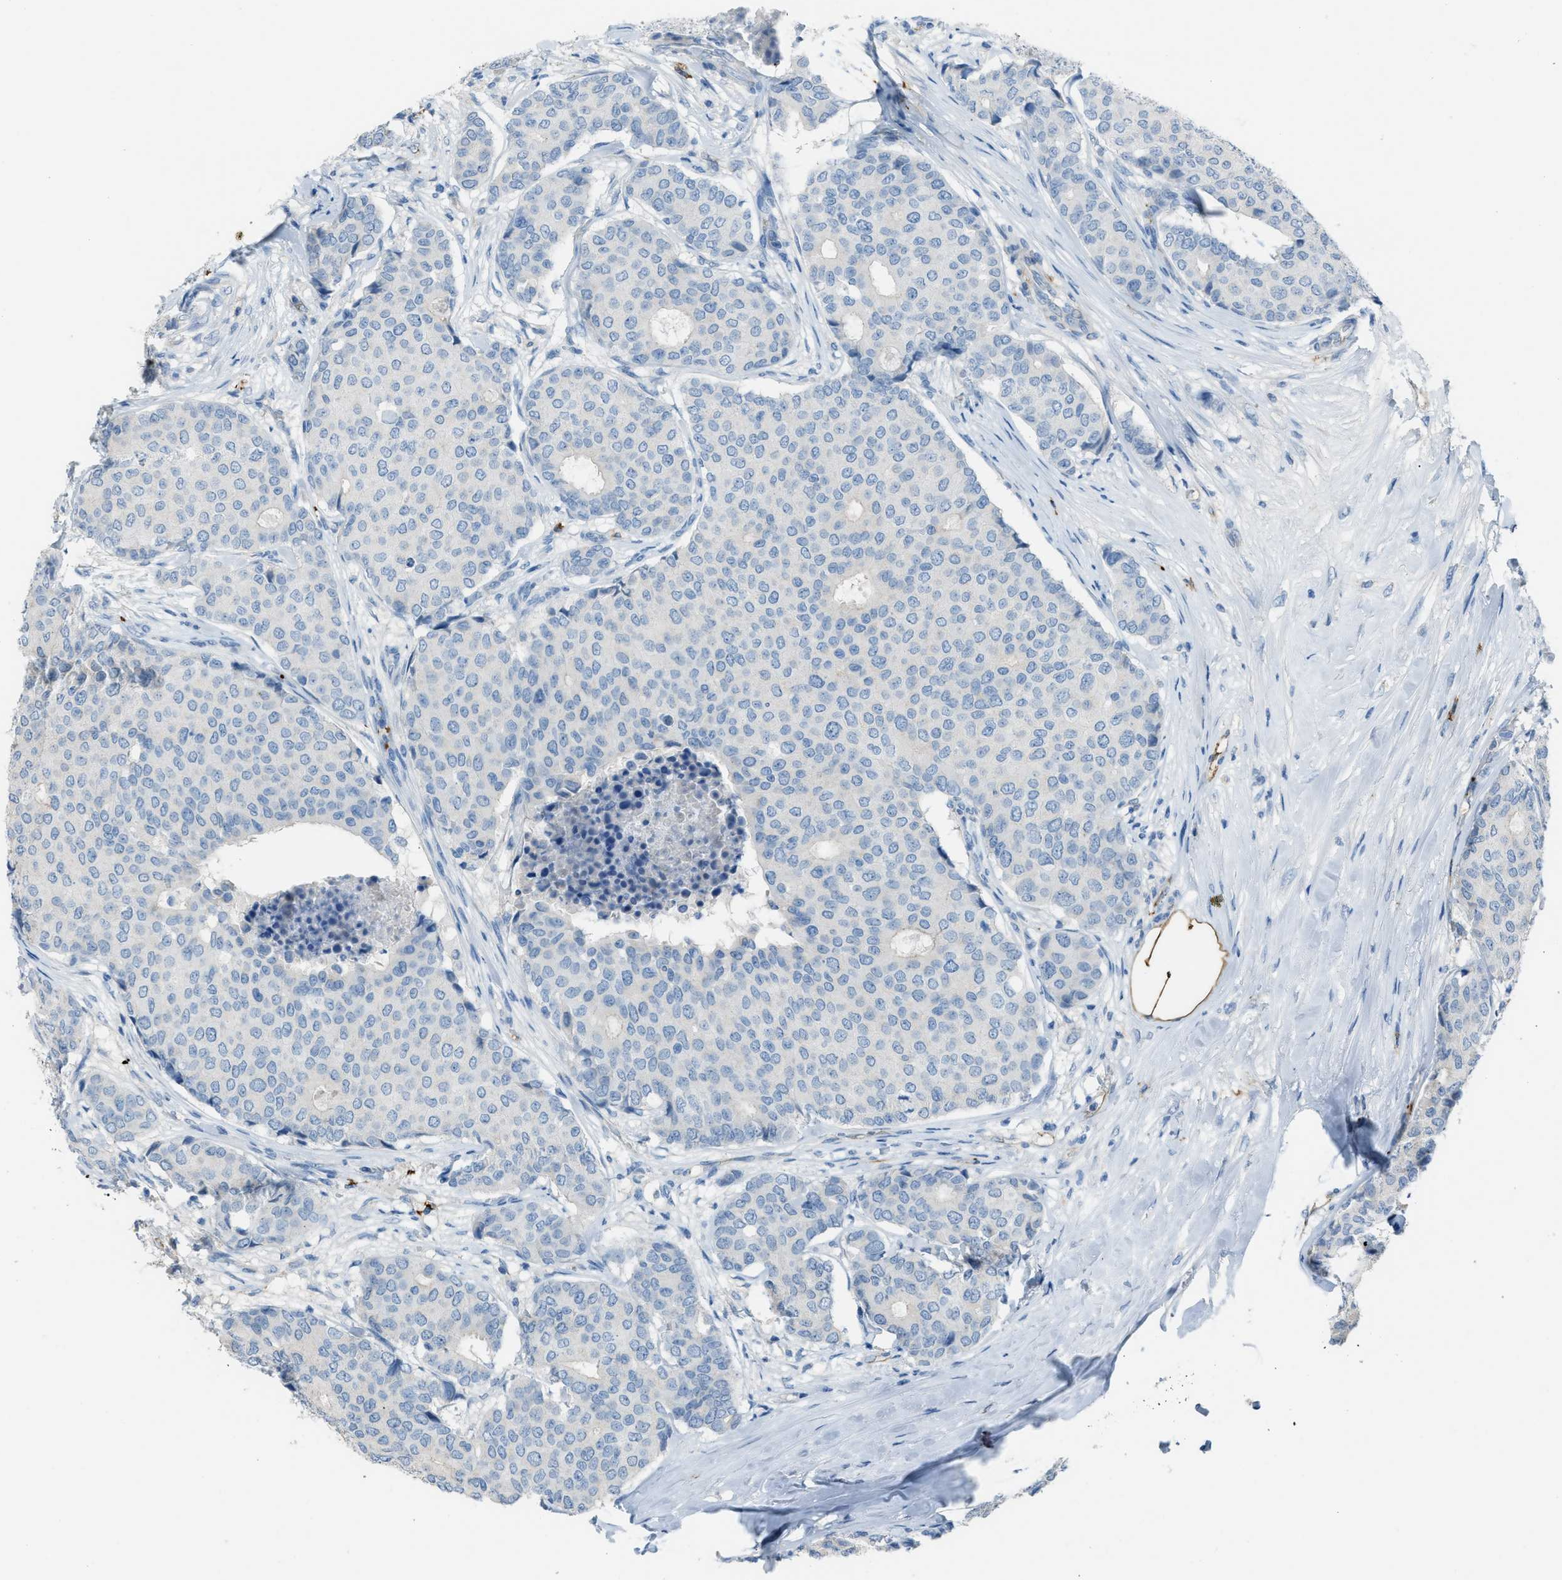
{"staining": {"intensity": "negative", "quantity": "none", "location": "none"}, "tissue": "breast cancer", "cell_type": "Tumor cells", "image_type": "cancer", "snomed": [{"axis": "morphology", "description": "Duct carcinoma"}, {"axis": "topography", "description": "Breast"}], "caption": "An image of infiltrating ductal carcinoma (breast) stained for a protein exhibits no brown staining in tumor cells.", "gene": "SLC22A15", "patient": {"sex": "female", "age": 75}}